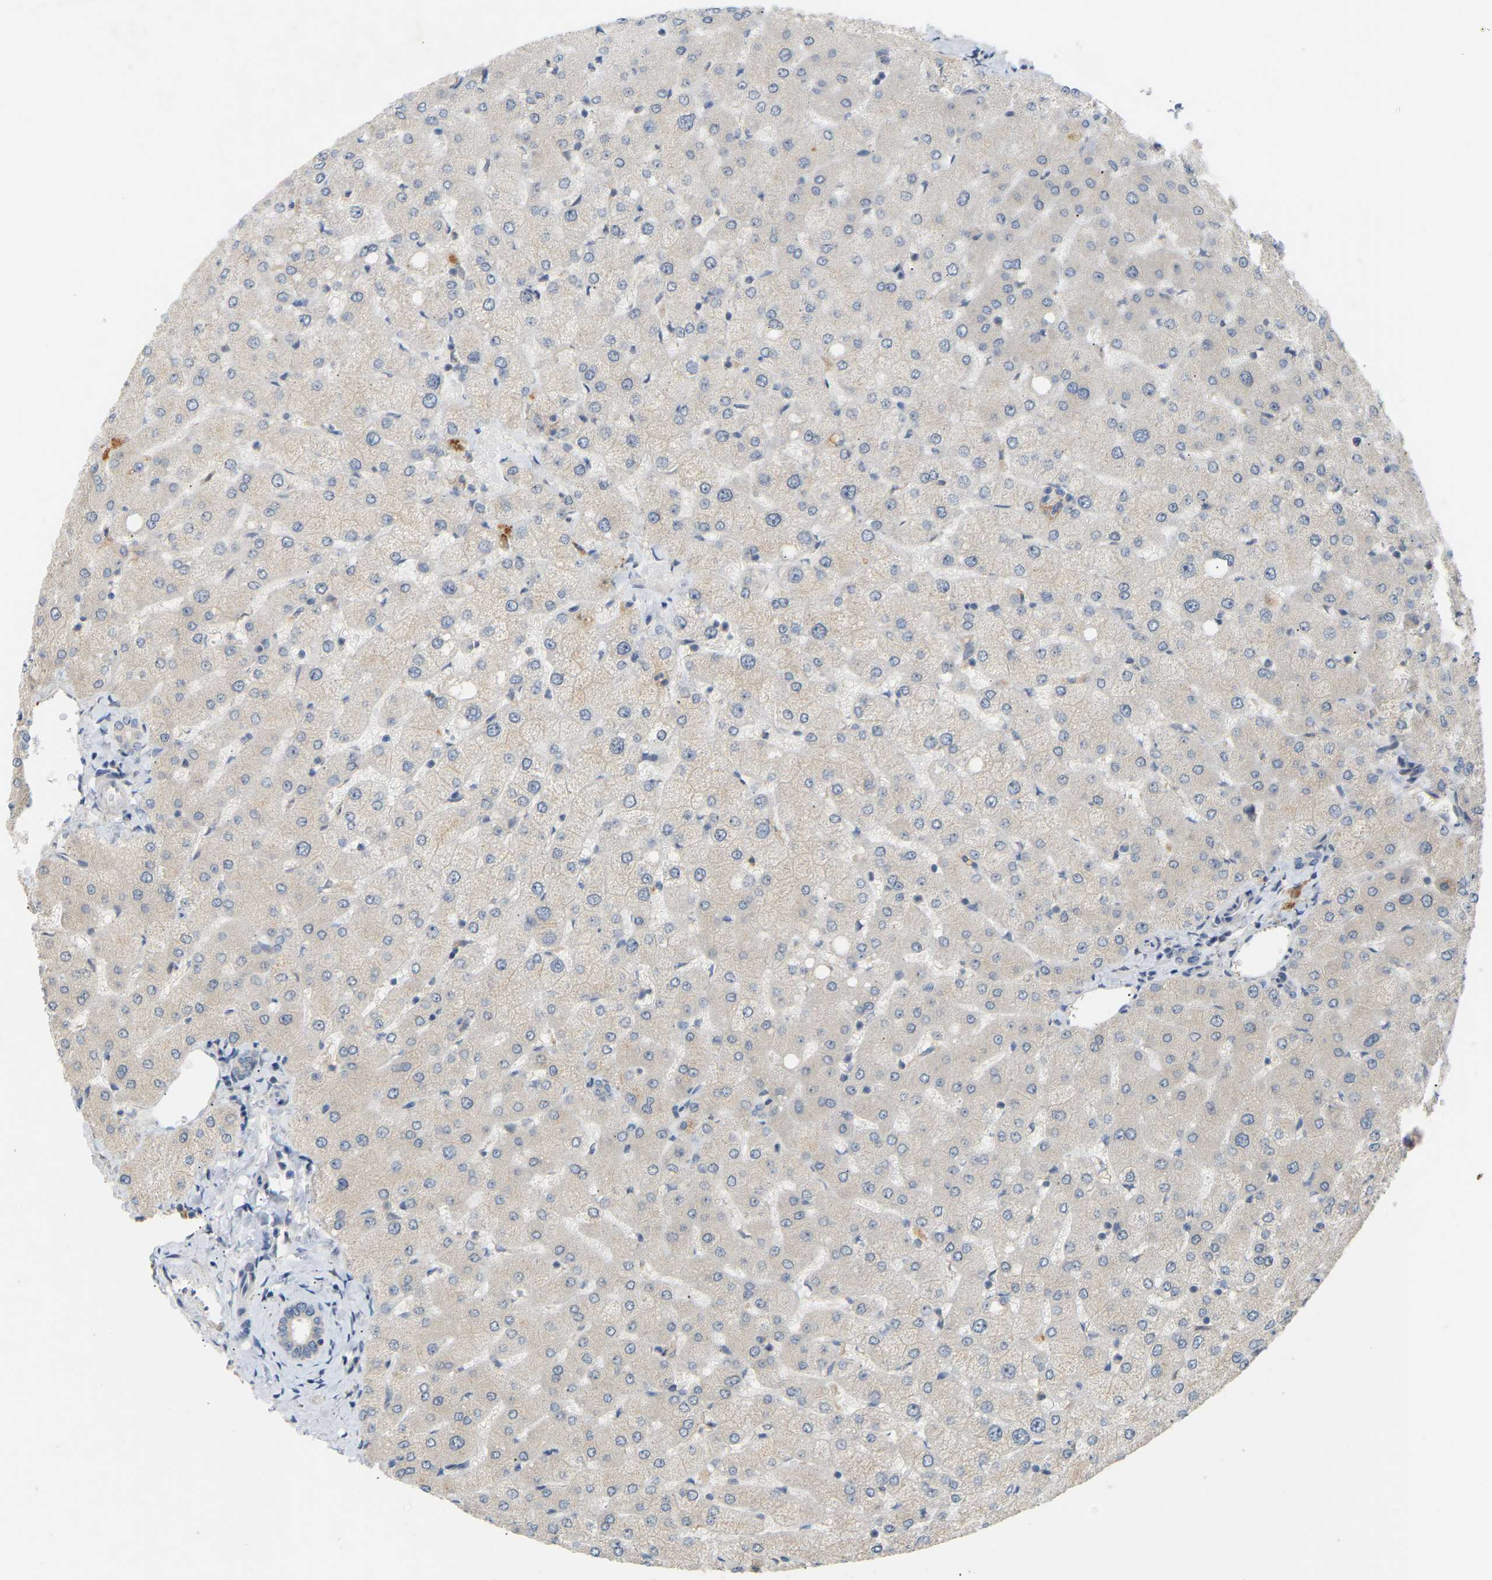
{"staining": {"intensity": "negative", "quantity": "none", "location": "none"}, "tissue": "liver", "cell_type": "Cholangiocytes", "image_type": "normal", "snomed": [{"axis": "morphology", "description": "Normal tissue, NOS"}, {"axis": "topography", "description": "Liver"}], "caption": "Liver stained for a protein using IHC demonstrates no staining cholangiocytes.", "gene": "PTPN4", "patient": {"sex": "female", "age": 54}}